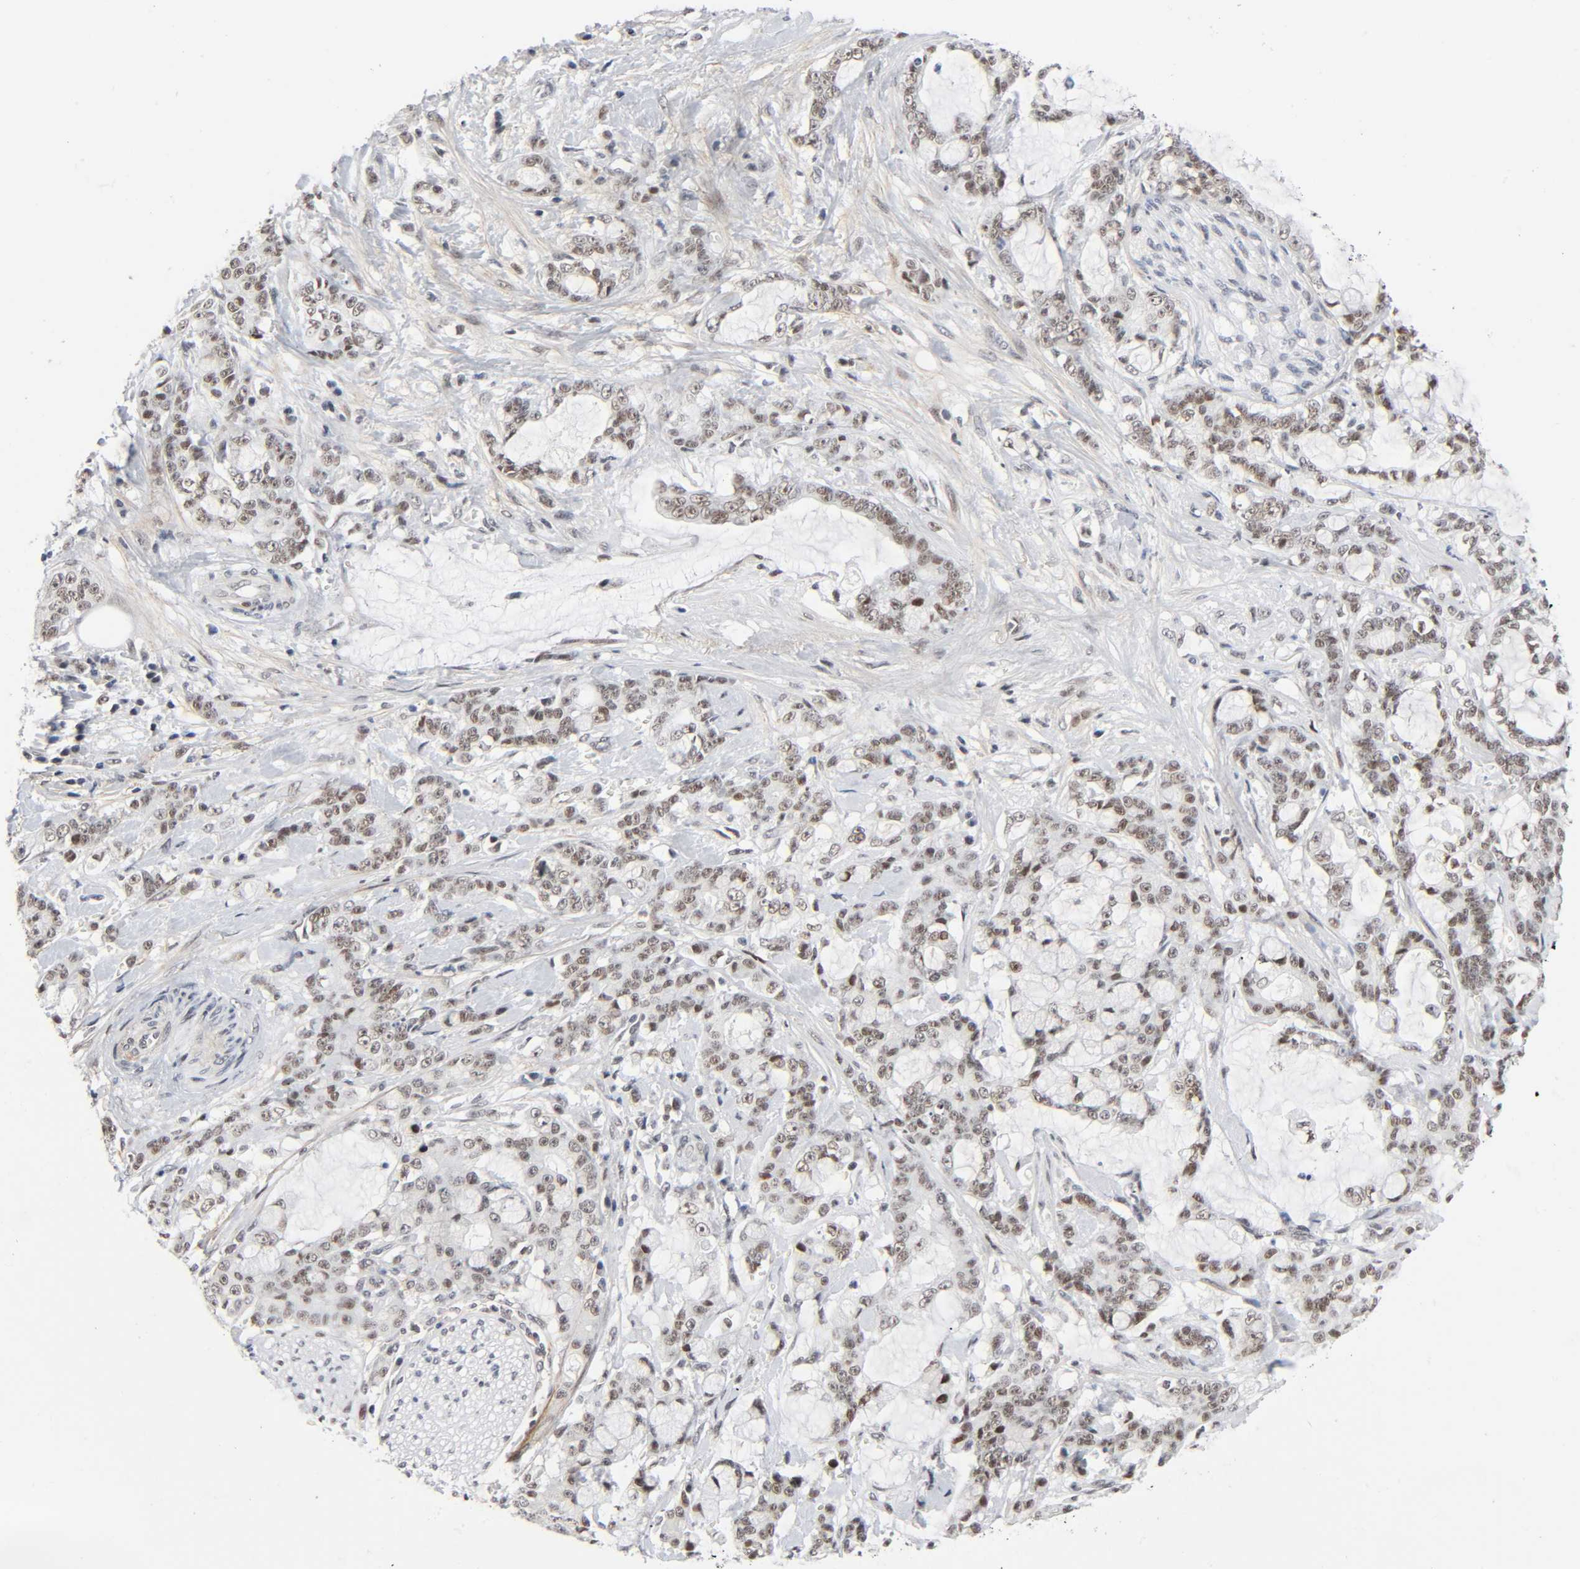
{"staining": {"intensity": "weak", "quantity": ">75%", "location": "nuclear"}, "tissue": "pancreatic cancer", "cell_type": "Tumor cells", "image_type": "cancer", "snomed": [{"axis": "morphology", "description": "Adenocarcinoma, NOS"}, {"axis": "topography", "description": "Pancreas"}], "caption": "Protein staining of pancreatic cancer (adenocarcinoma) tissue demonstrates weak nuclear staining in approximately >75% of tumor cells.", "gene": "DIDO1", "patient": {"sex": "female", "age": 73}}